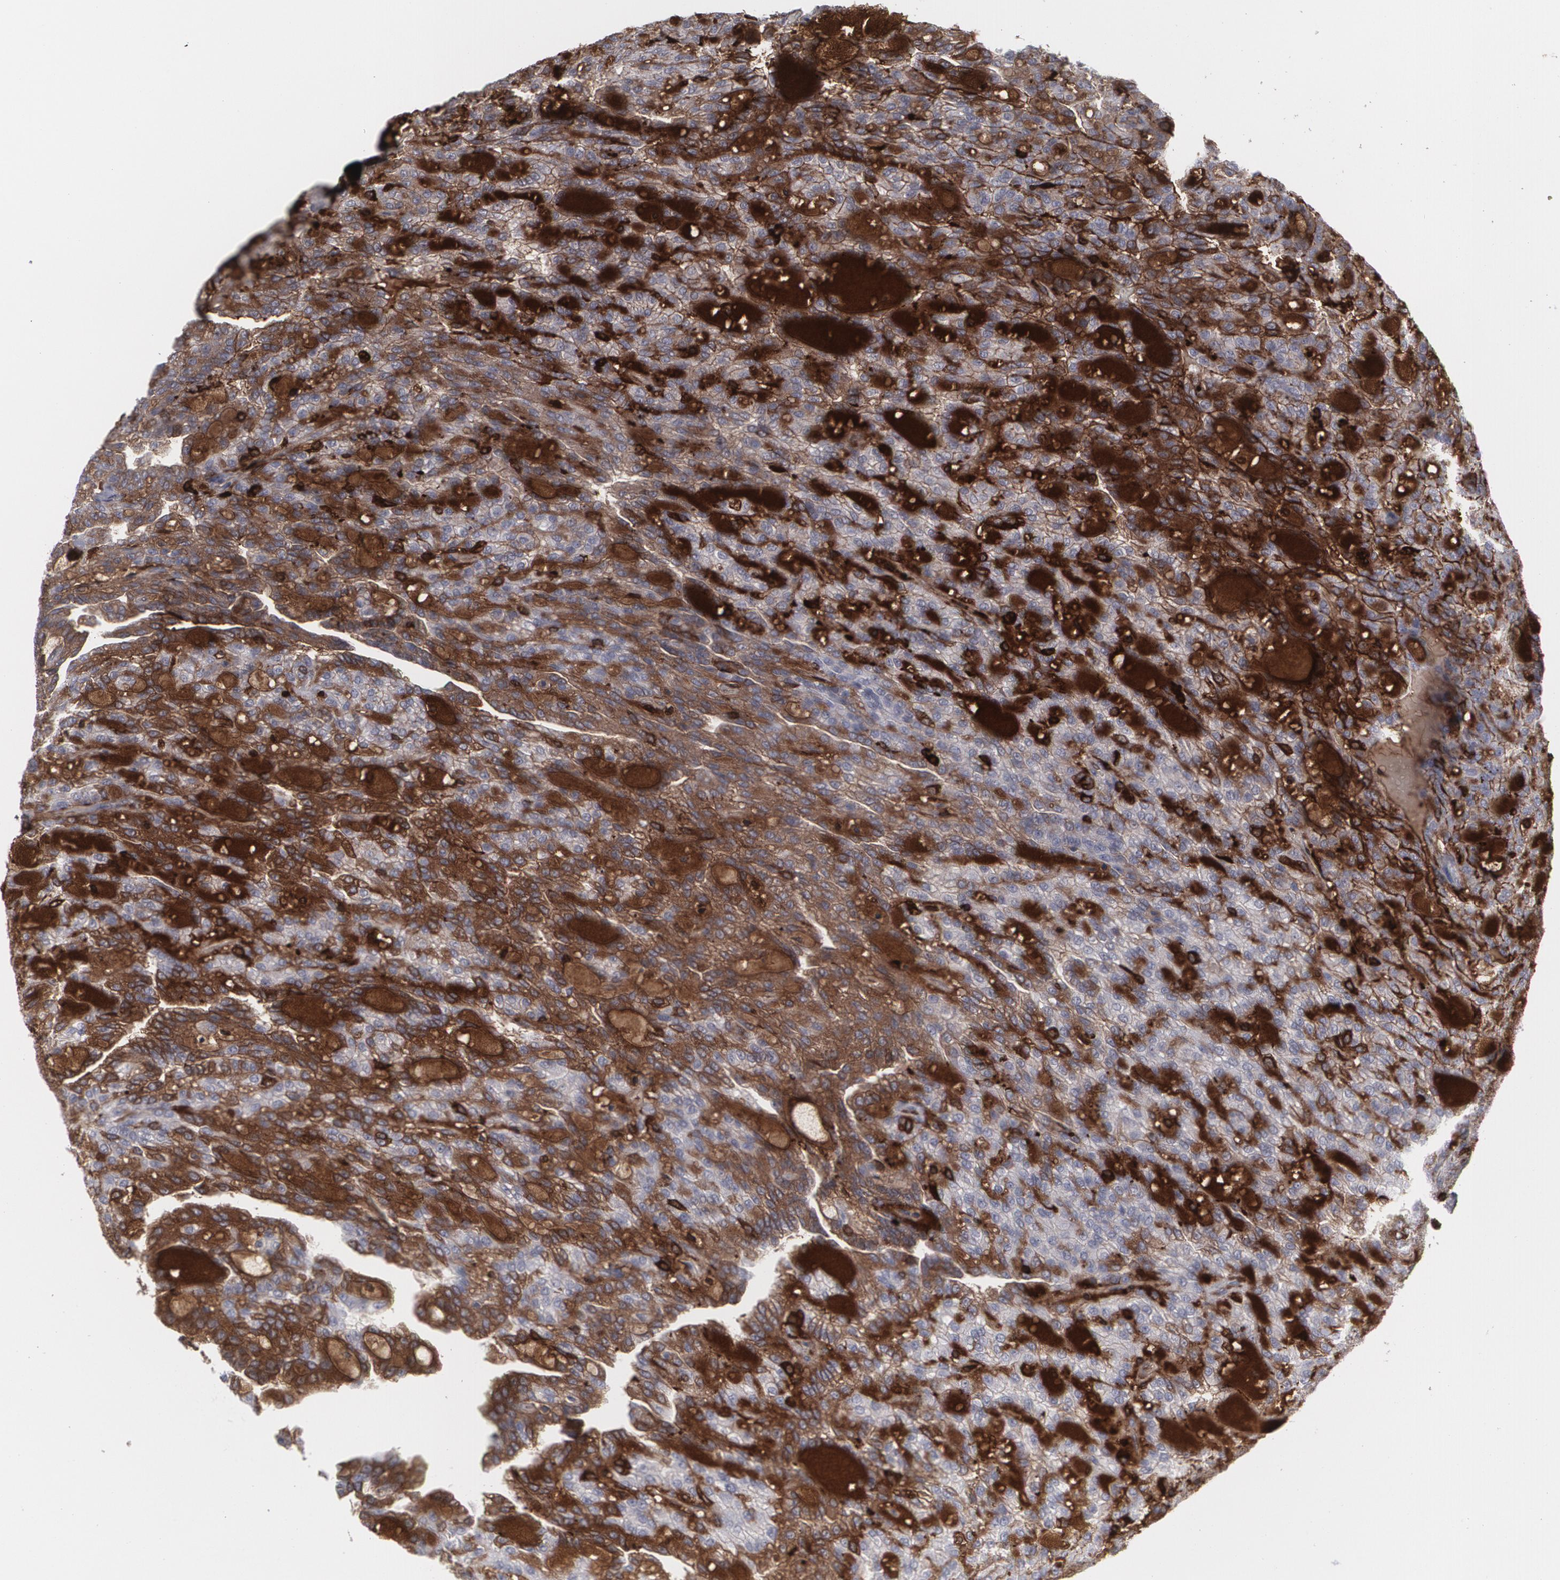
{"staining": {"intensity": "moderate", "quantity": "<25%", "location": "cytoplasmic/membranous"}, "tissue": "renal cancer", "cell_type": "Tumor cells", "image_type": "cancer", "snomed": [{"axis": "morphology", "description": "Adenocarcinoma, NOS"}, {"axis": "topography", "description": "Kidney"}], "caption": "Renal cancer (adenocarcinoma) stained with IHC shows moderate cytoplasmic/membranous positivity in about <25% of tumor cells.", "gene": "LRG1", "patient": {"sex": "male", "age": 63}}